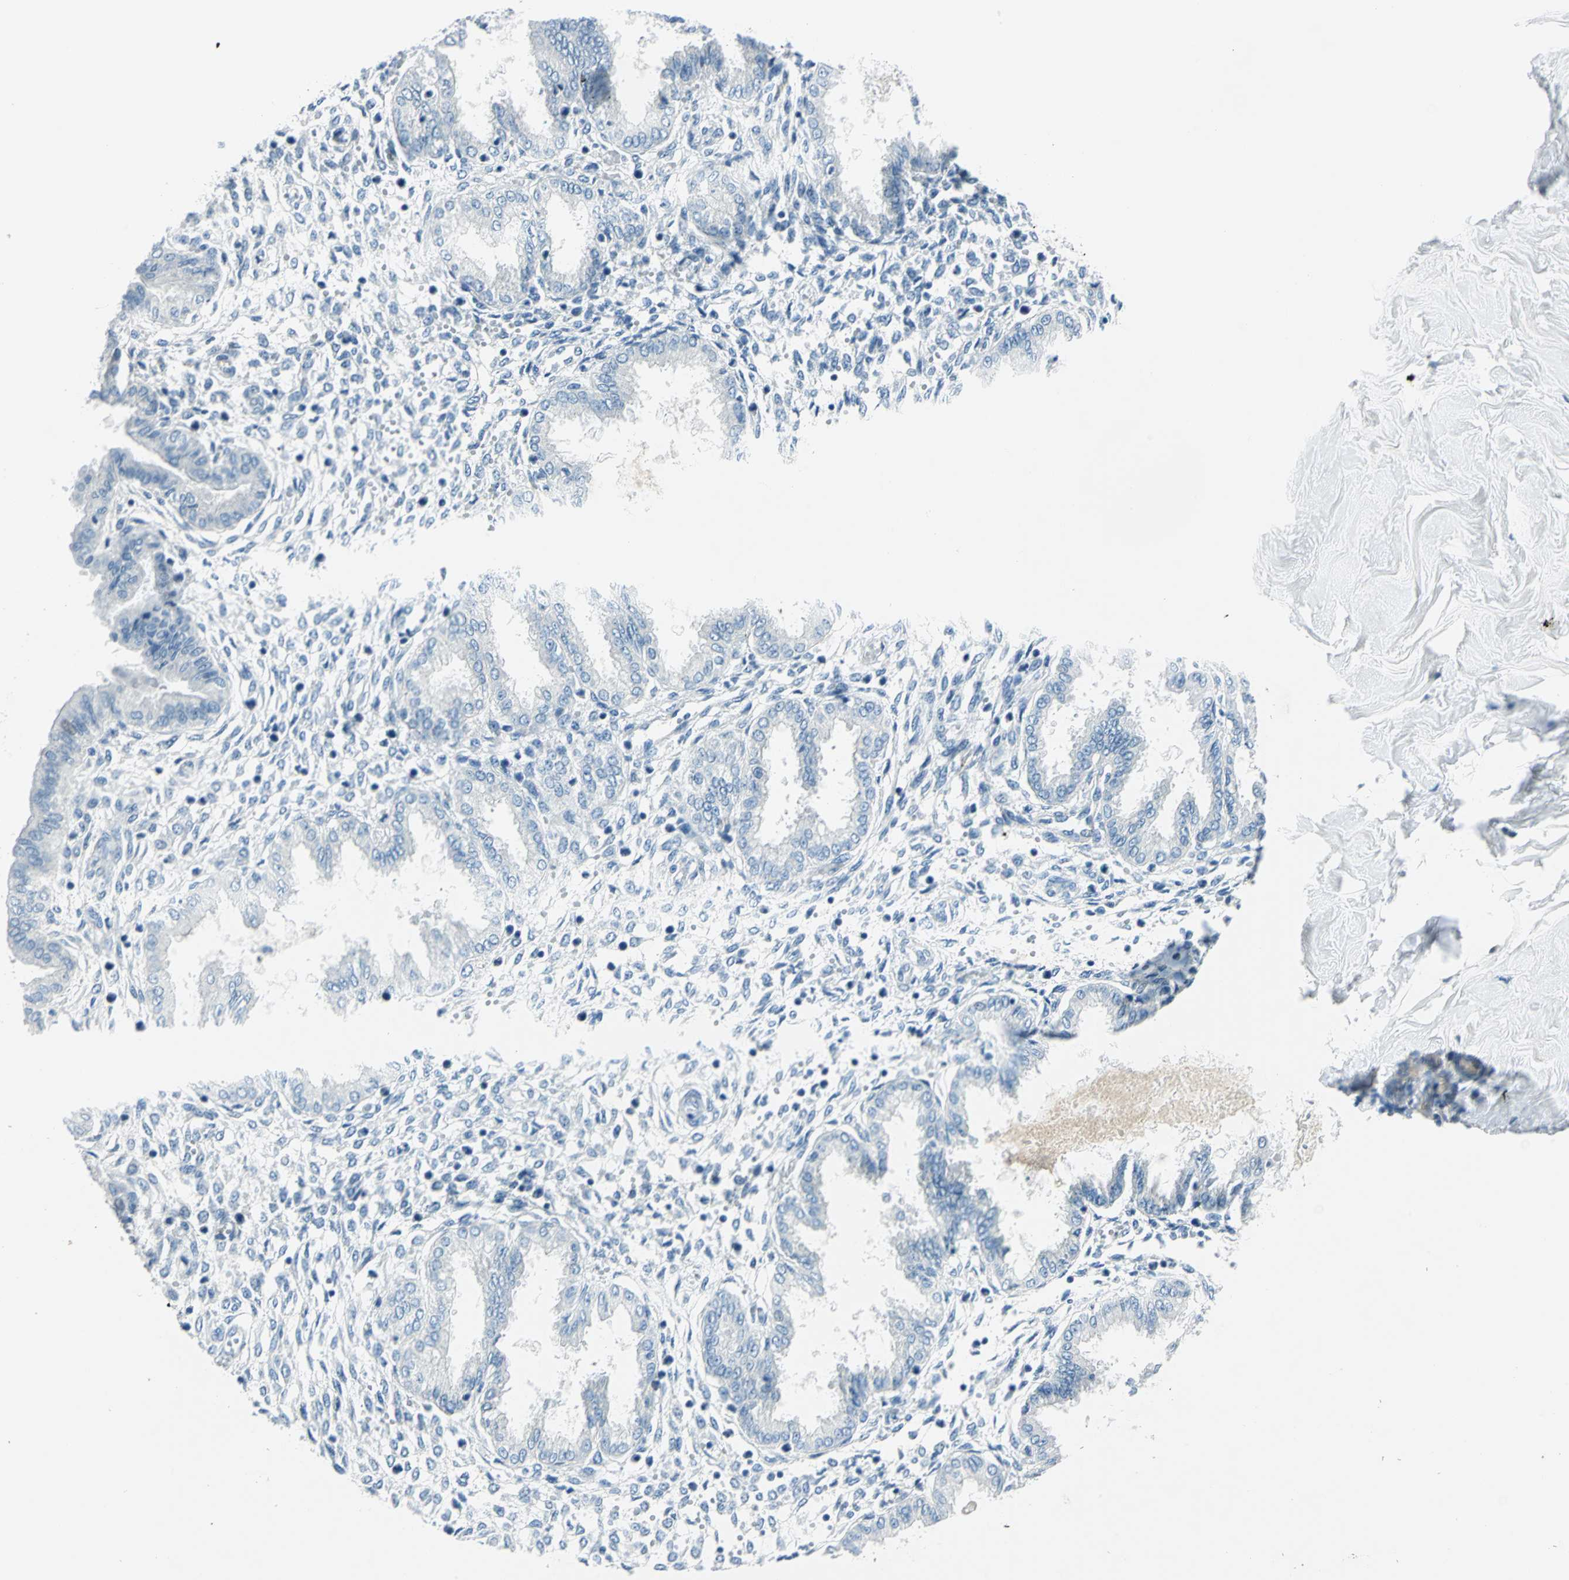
{"staining": {"intensity": "negative", "quantity": "none", "location": "none"}, "tissue": "endometrium", "cell_type": "Cells in endometrial stroma", "image_type": "normal", "snomed": [{"axis": "morphology", "description": "Normal tissue, NOS"}, {"axis": "topography", "description": "Endometrium"}], "caption": "This is an immunohistochemistry (IHC) micrograph of normal endometrium. There is no positivity in cells in endometrial stroma.", "gene": "AKR1A1", "patient": {"sex": "female", "age": 33}}